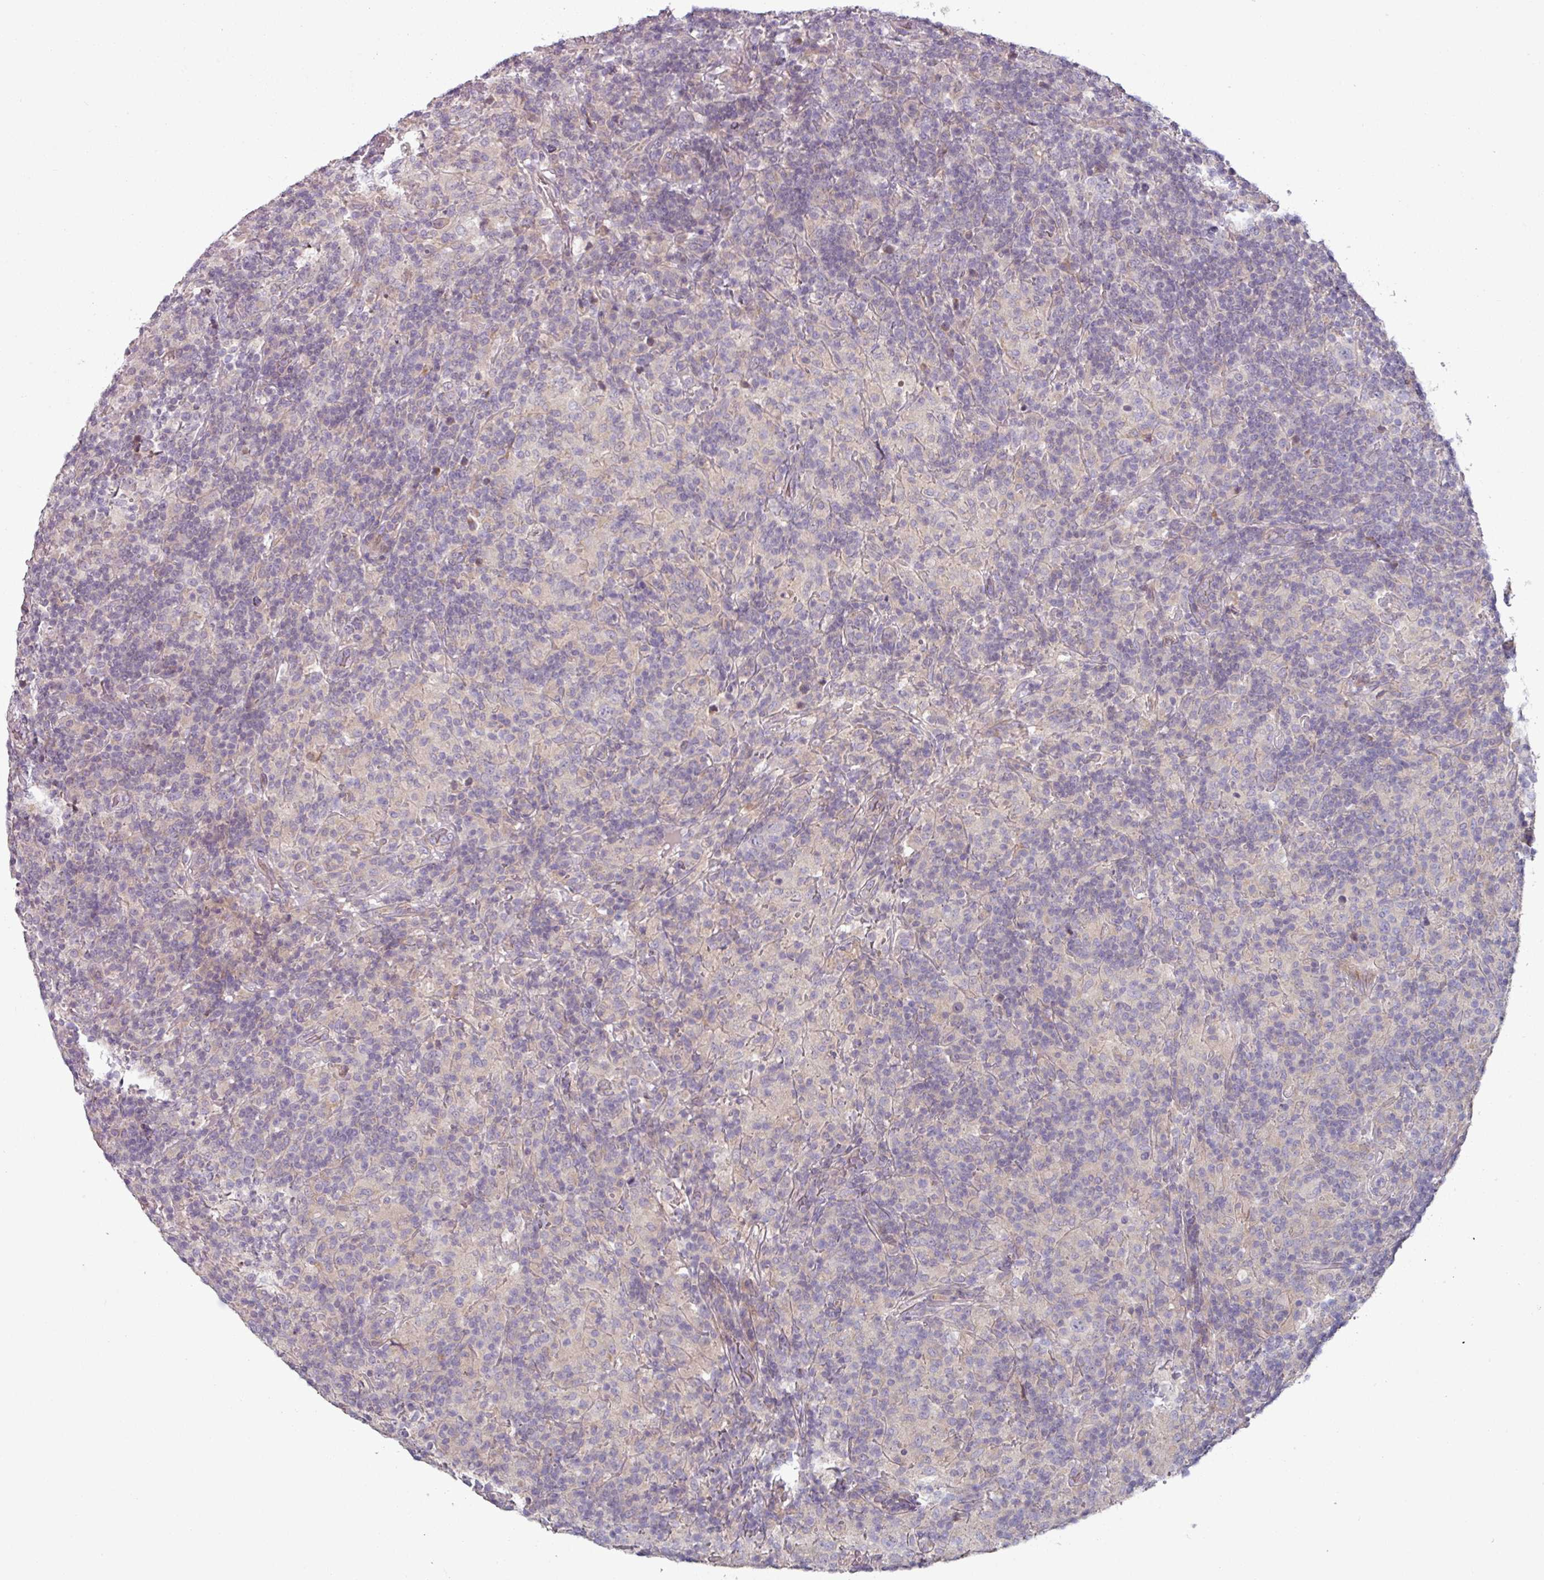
{"staining": {"intensity": "negative", "quantity": "none", "location": "none"}, "tissue": "lymphoma", "cell_type": "Tumor cells", "image_type": "cancer", "snomed": [{"axis": "morphology", "description": "Hodgkin's disease, NOS"}, {"axis": "topography", "description": "Lymph node"}], "caption": "High magnification brightfield microscopy of lymphoma stained with DAB (brown) and counterstained with hematoxylin (blue): tumor cells show no significant staining.", "gene": "MTMR14", "patient": {"sex": "male", "age": 70}}